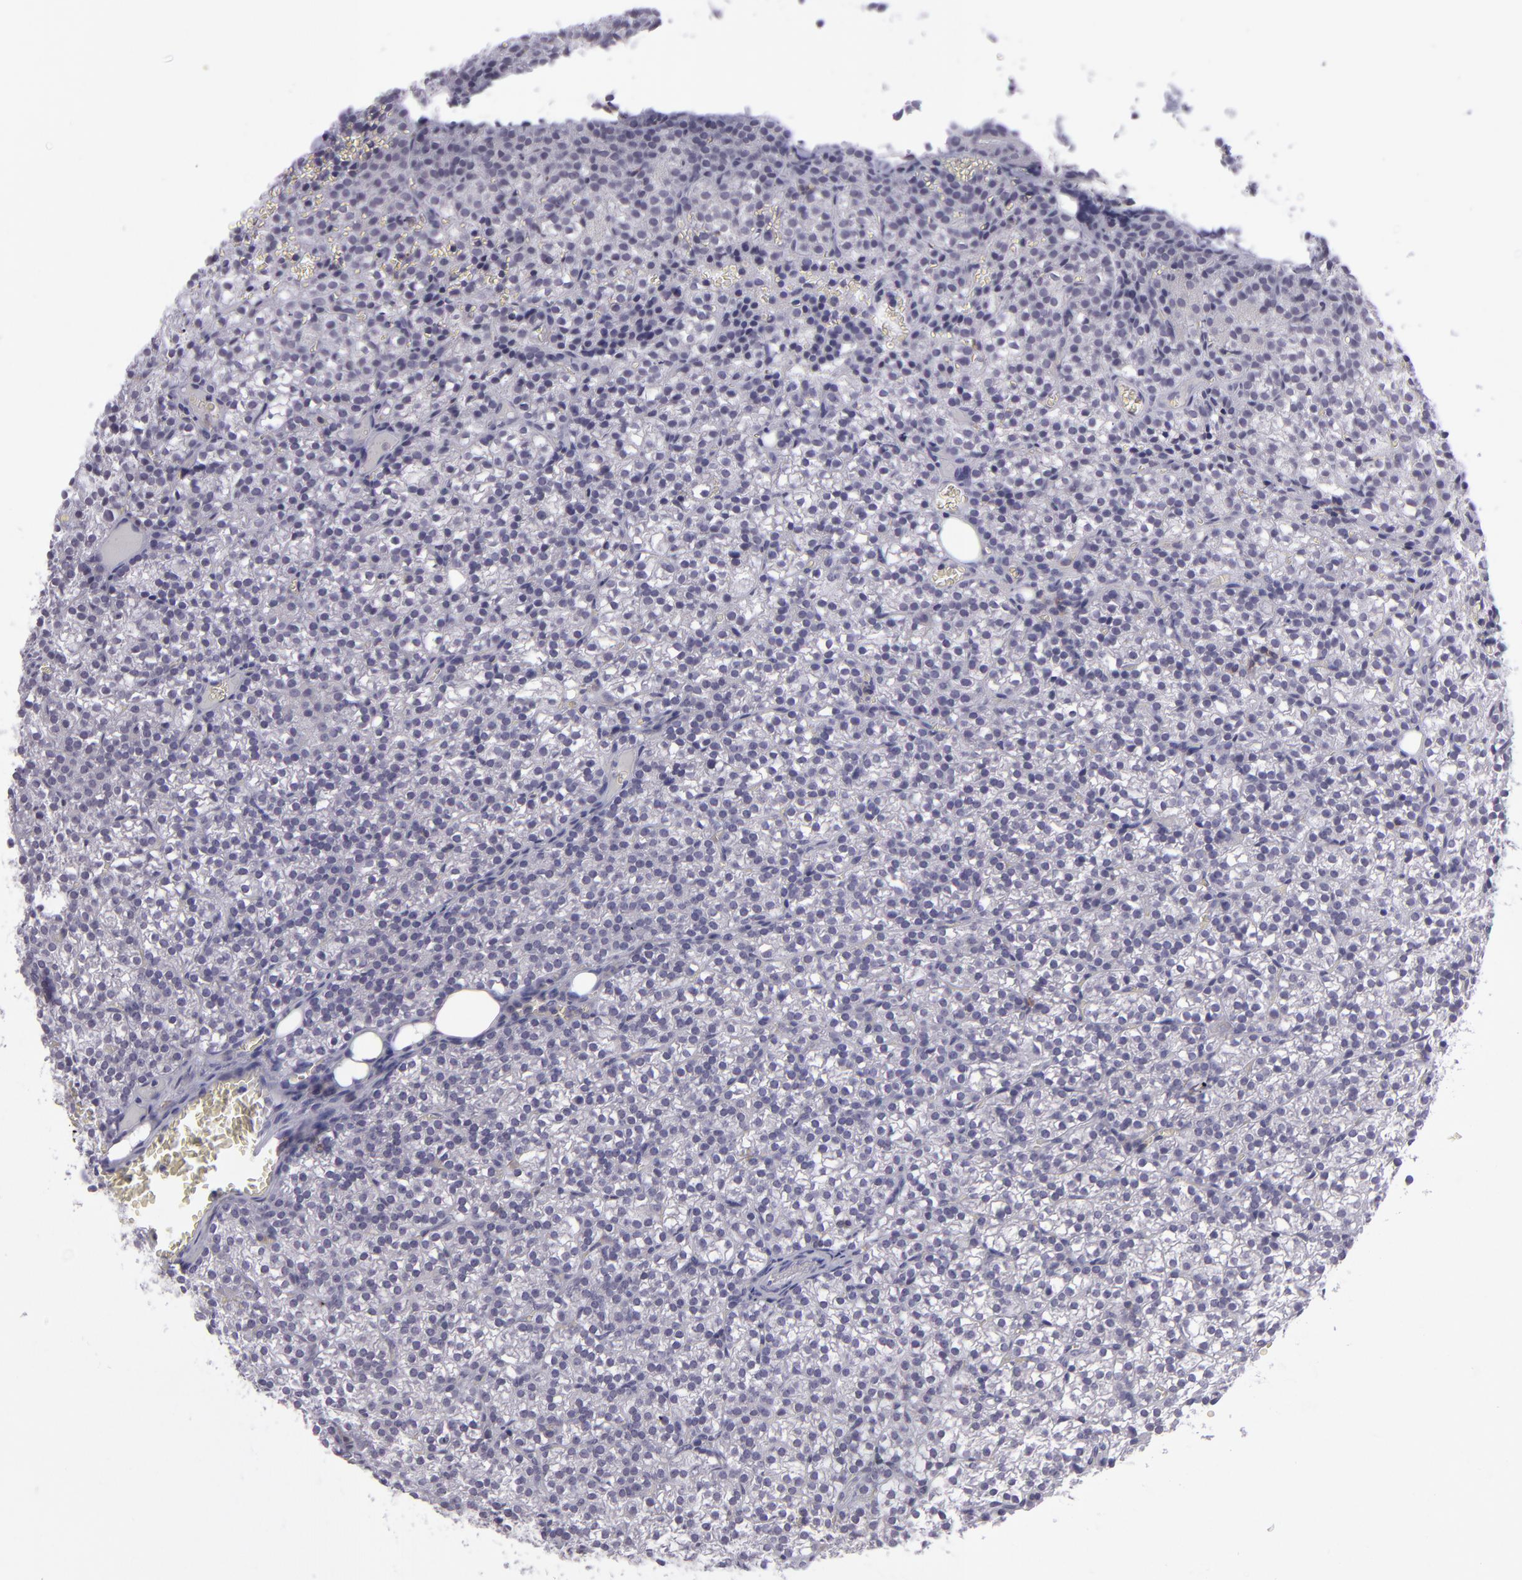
{"staining": {"intensity": "negative", "quantity": "none", "location": "none"}, "tissue": "parathyroid gland", "cell_type": "Glandular cells", "image_type": "normal", "snomed": [{"axis": "morphology", "description": "Normal tissue, NOS"}, {"axis": "topography", "description": "Parathyroid gland"}], "caption": "A photomicrograph of human parathyroid gland is negative for staining in glandular cells. (Stains: DAB (3,3'-diaminobenzidine) immunohistochemistry with hematoxylin counter stain, Microscopy: brightfield microscopy at high magnification).", "gene": "CD48", "patient": {"sex": "female", "age": 17}}